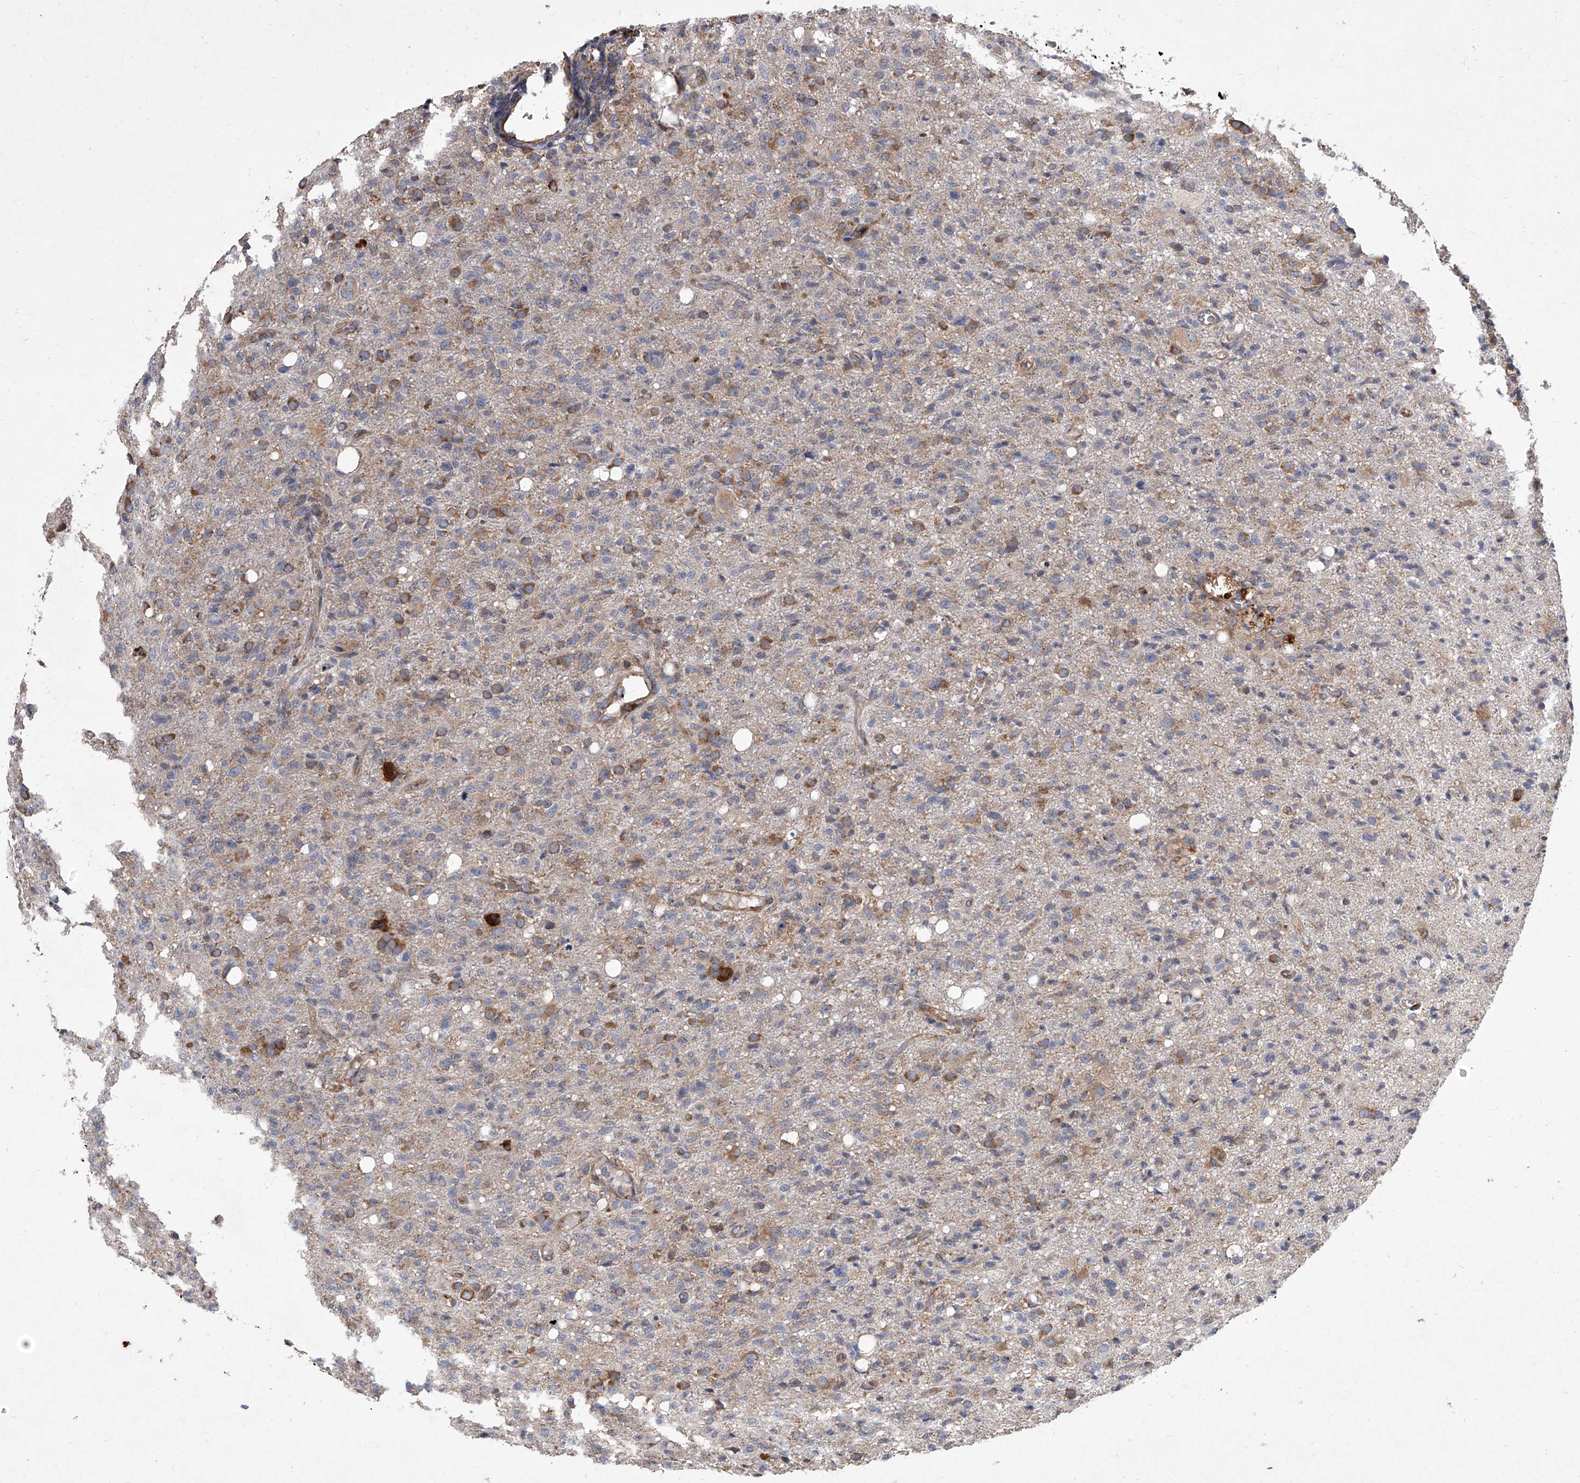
{"staining": {"intensity": "moderate", "quantity": "<25%", "location": "cytoplasmic/membranous"}, "tissue": "glioma", "cell_type": "Tumor cells", "image_type": "cancer", "snomed": [{"axis": "morphology", "description": "Glioma, malignant, High grade"}, {"axis": "topography", "description": "Brain"}], "caption": "Malignant glioma (high-grade) stained for a protein displays moderate cytoplasmic/membranous positivity in tumor cells. The staining is performed using DAB brown chromogen to label protein expression. The nuclei are counter-stained blue using hematoxylin.", "gene": "EIF2S2", "patient": {"sex": "female", "age": 57}}